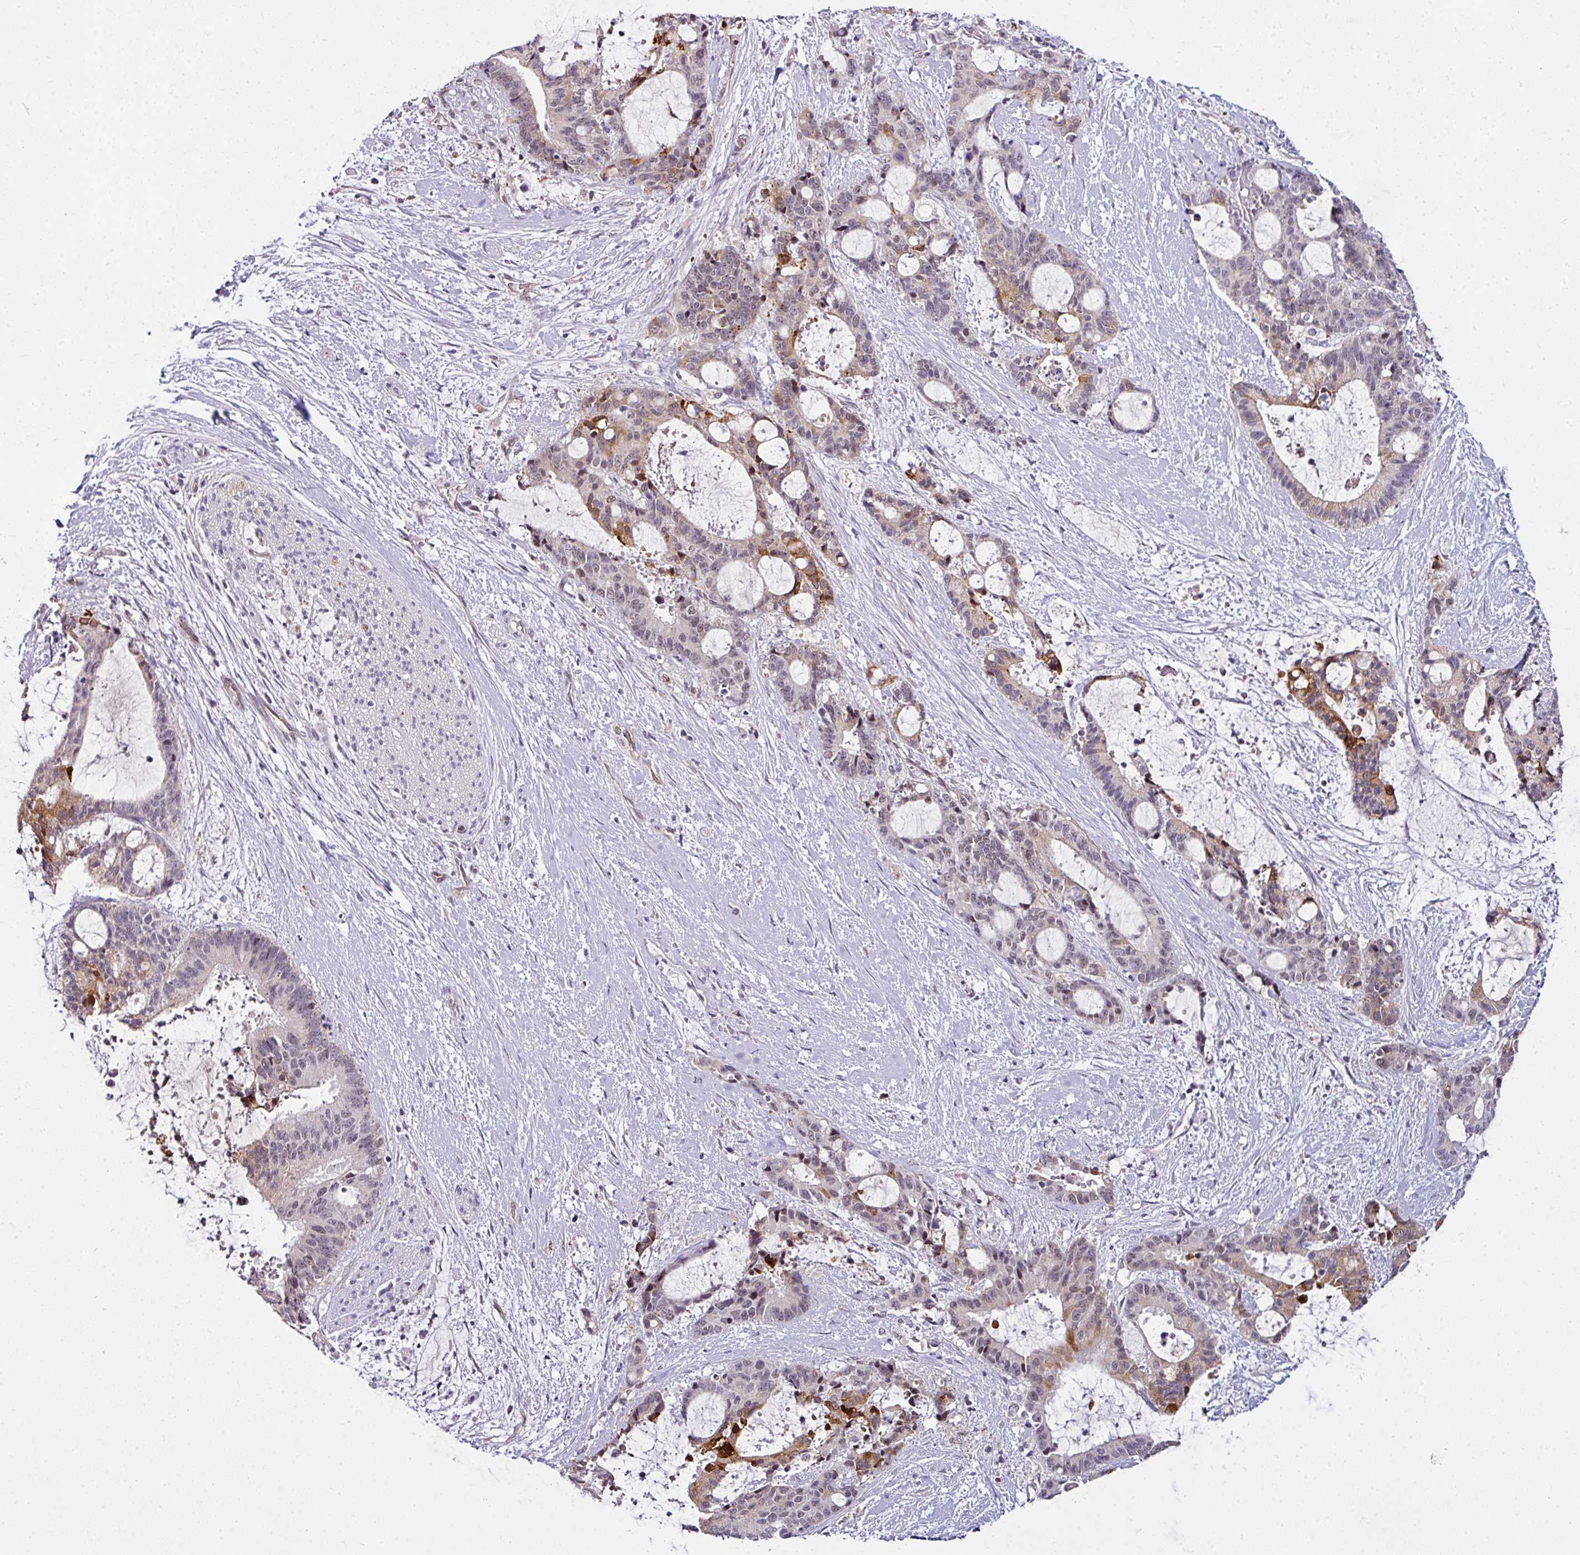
{"staining": {"intensity": "moderate", "quantity": "<25%", "location": "cytoplasmic/membranous"}, "tissue": "liver cancer", "cell_type": "Tumor cells", "image_type": "cancer", "snomed": [{"axis": "morphology", "description": "Normal tissue, NOS"}, {"axis": "morphology", "description": "Cholangiocarcinoma"}, {"axis": "topography", "description": "Liver"}, {"axis": "topography", "description": "Peripheral nerve tissue"}], "caption": "Protein analysis of liver cancer tissue exhibits moderate cytoplasmic/membranous positivity in approximately <25% of tumor cells.", "gene": "NAPSA", "patient": {"sex": "female", "age": 73}}